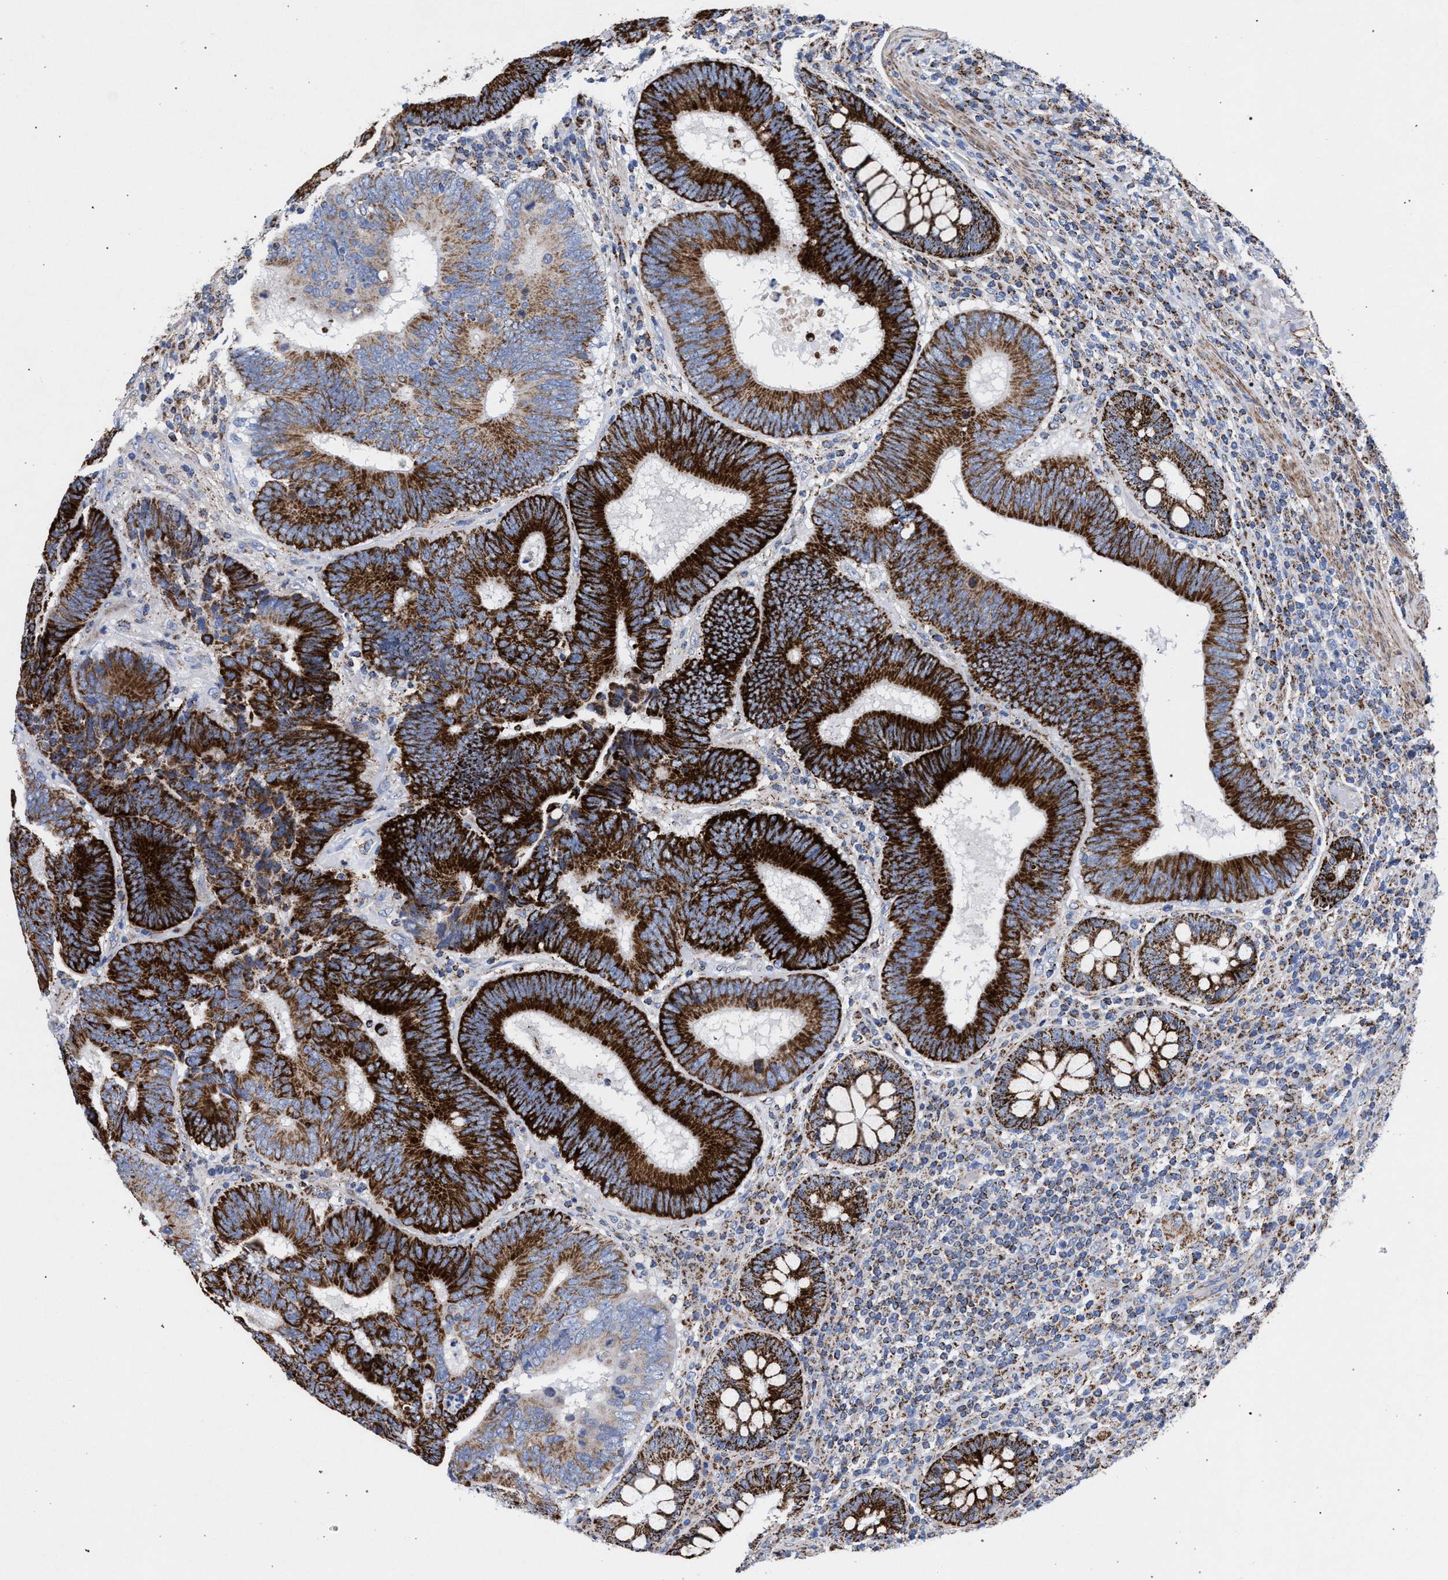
{"staining": {"intensity": "strong", "quantity": ">75%", "location": "cytoplasmic/membranous"}, "tissue": "colorectal cancer", "cell_type": "Tumor cells", "image_type": "cancer", "snomed": [{"axis": "morphology", "description": "Adenocarcinoma, NOS"}, {"axis": "topography", "description": "Colon"}], "caption": "The immunohistochemical stain labels strong cytoplasmic/membranous staining in tumor cells of adenocarcinoma (colorectal) tissue.", "gene": "ACADS", "patient": {"sex": "female", "age": 78}}